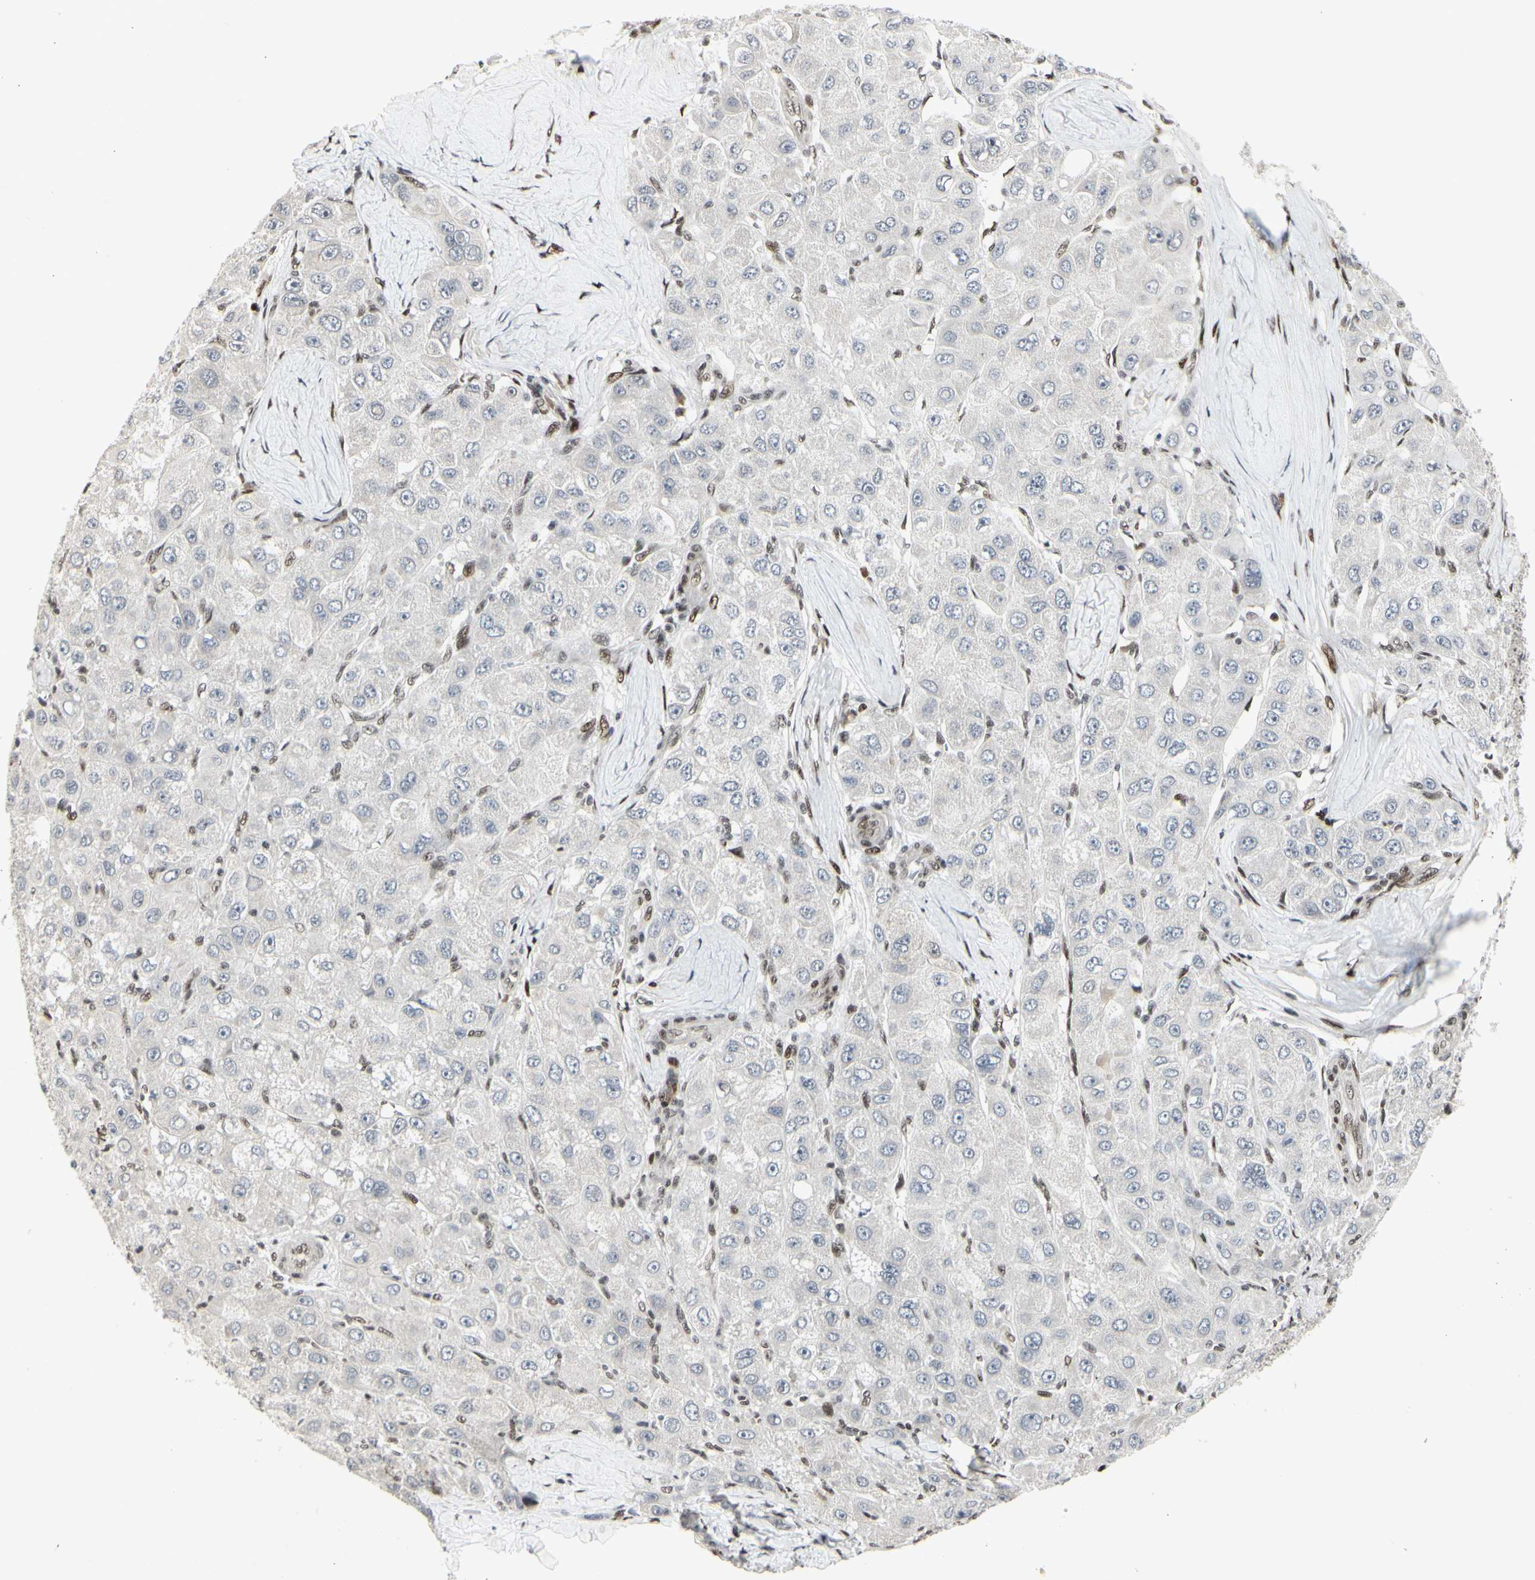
{"staining": {"intensity": "negative", "quantity": "none", "location": "none"}, "tissue": "liver cancer", "cell_type": "Tumor cells", "image_type": "cancer", "snomed": [{"axis": "morphology", "description": "Carcinoma, Hepatocellular, NOS"}, {"axis": "topography", "description": "Liver"}], "caption": "Immunohistochemistry (IHC) of human hepatocellular carcinoma (liver) demonstrates no expression in tumor cells.", "gene": "FOXJ2", "patient": {"sex": "male", "age": 80}}